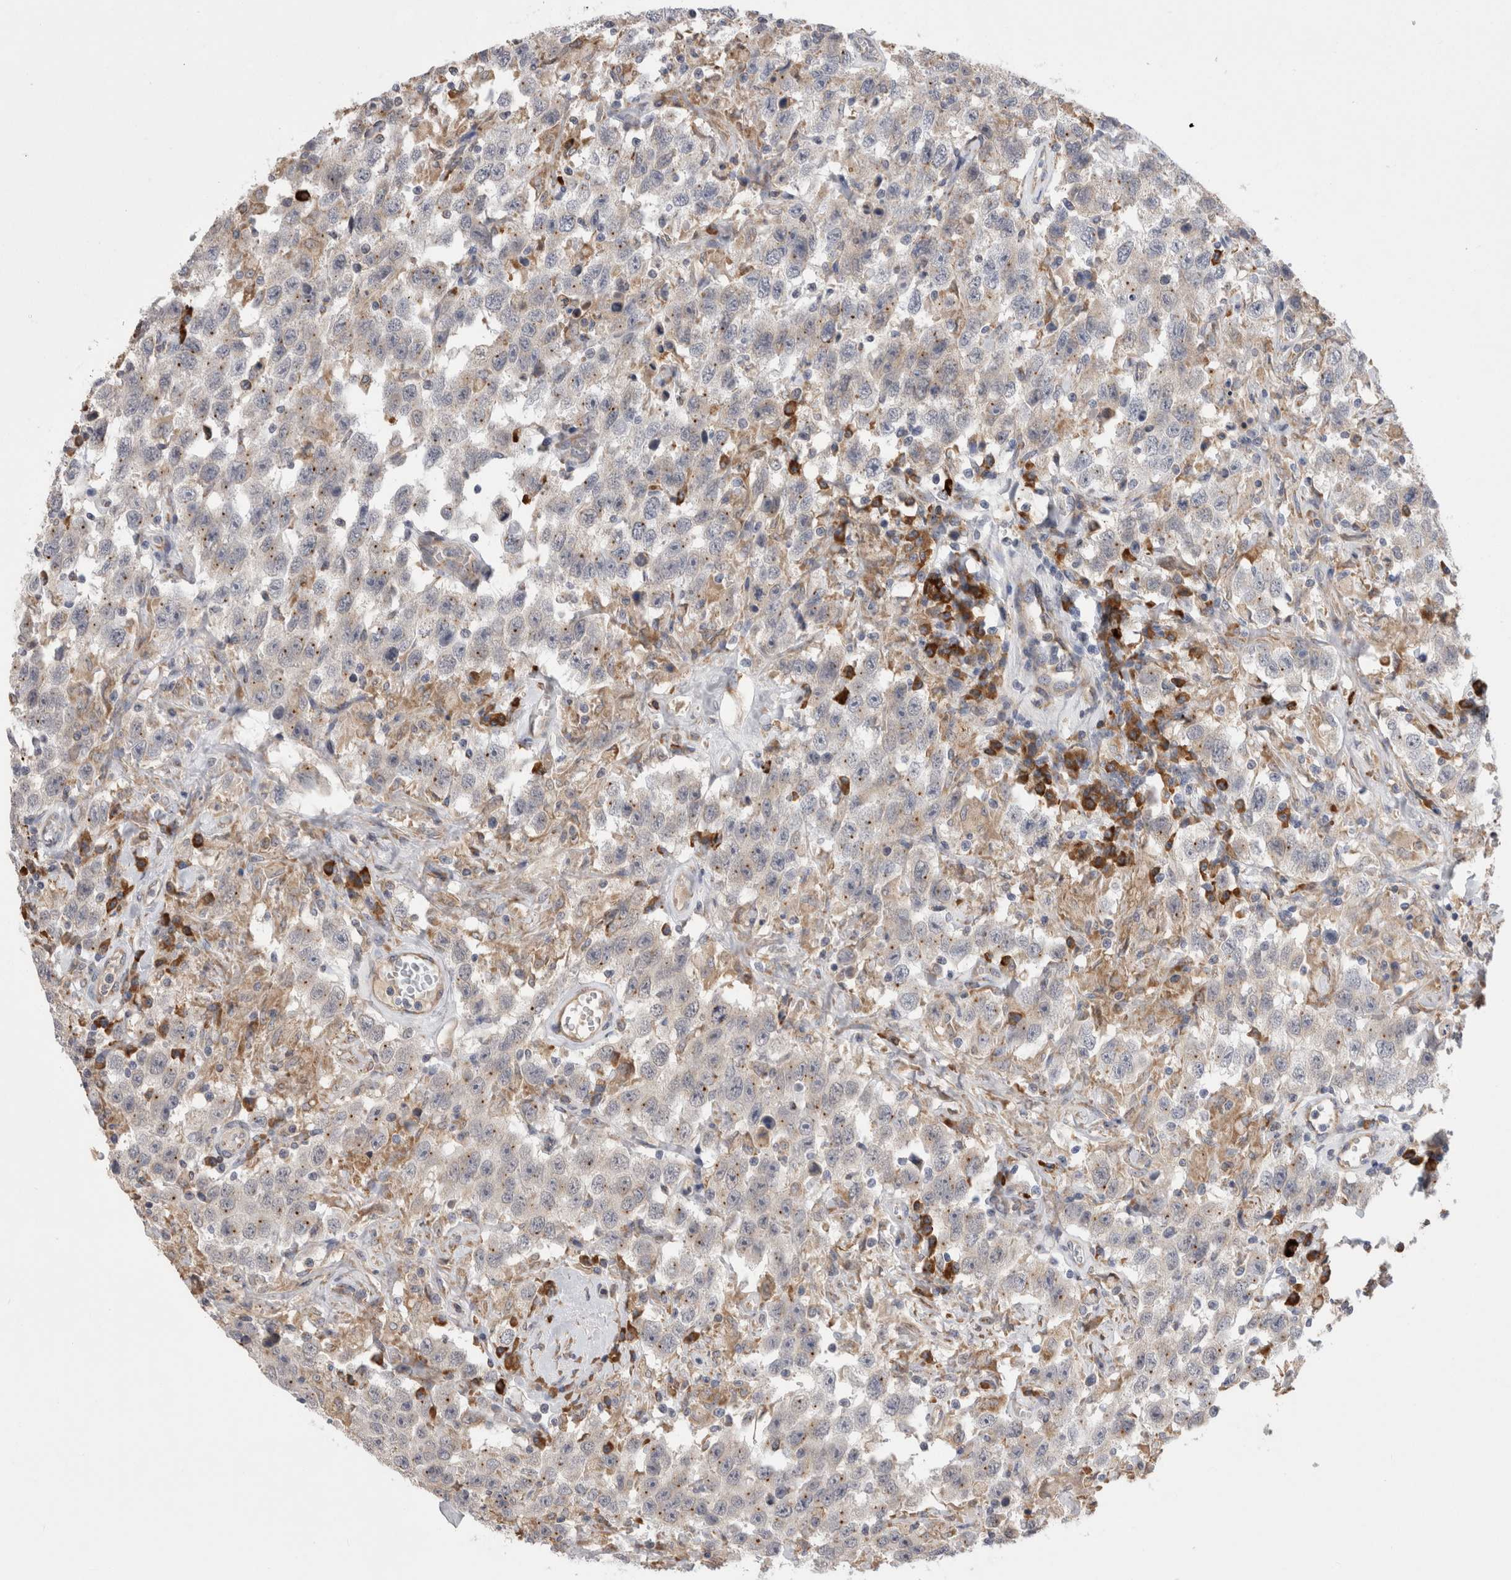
{"staining": {"intensity": "weak", "quantity": "25%-75%", "location": "cytoplasmic/membranous"}, "tissue": "testis cancer", "cell_type": "Tumor cells", "image_type": "cancer", "snomed": [{"axis": "morphology", "description": "Seminoma, NOS"}, {"axis": "topography", "description": "Testis"}], "caption": "Weak cytoplasmic/membranous positivity for a protein is seen in approximately 25%-75% of tumor cells of testis cancer using IHC.", "gene": "ZNF341", "patient": {"sex": "male", "age": 41}}